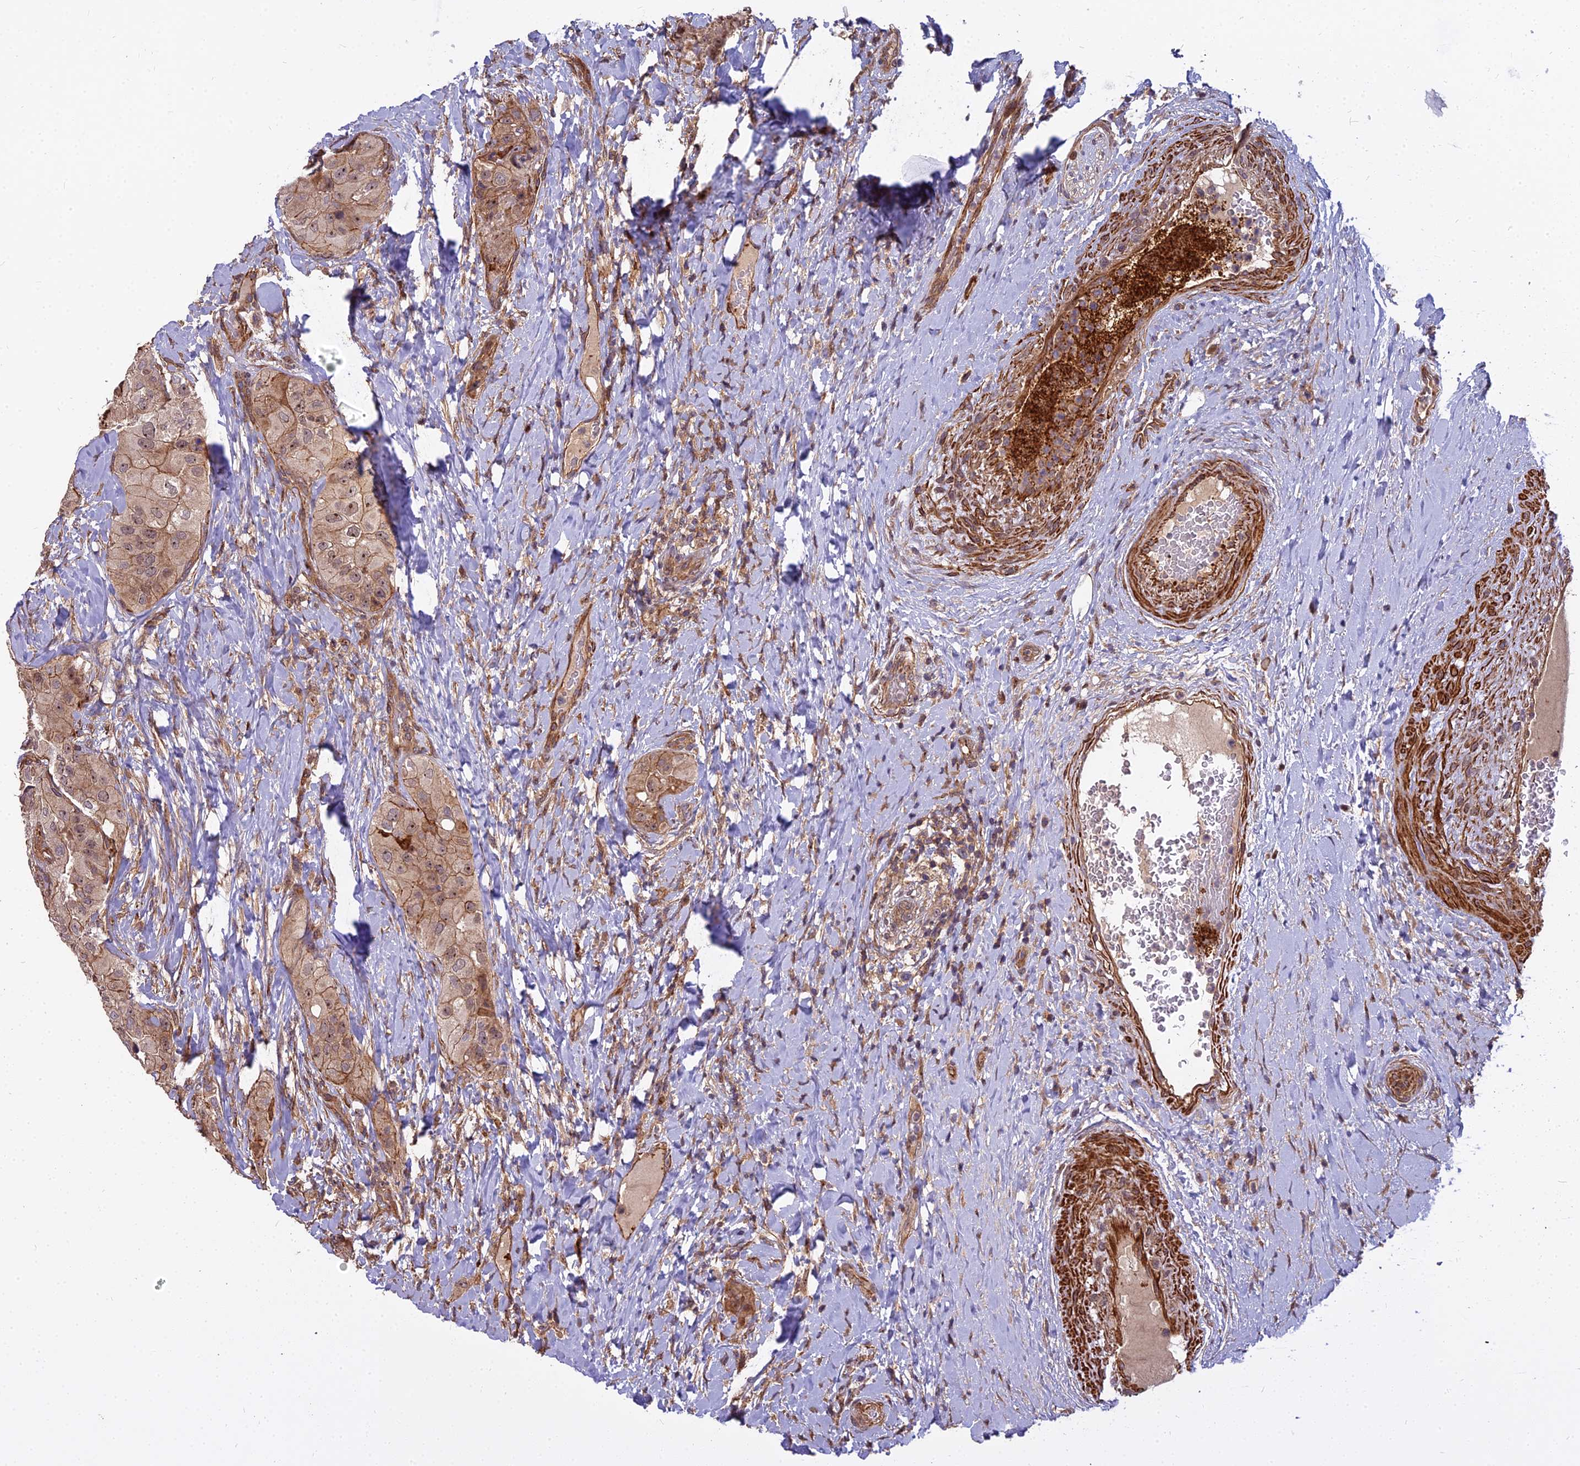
{"staining": {"intensity": "moderate", "quantity": ">75%", "location": "cytoplasmic/membranous,nuclear"}, "tissue": "thyroid cancer", "cell_type": "Tumor cells", "image_type": "cancer", "snomed": [{"axis": "morphology", "description": "Normal tissue, NOS"}, {"axis": "morphology", "description": "Papillary adenocarcinoma, NOS"}, {"axis": "topography", "description": "Thyroid gland"}], "caption": "A histopathology image of human papillary adenocarcinoma (thyroid) stained for a protein shows moderate cytoplasmic/membranous and nuclear brown staining in tumor cells.", "gene": "TCEA3", "patient": {"sex": "female", "age": 59}}